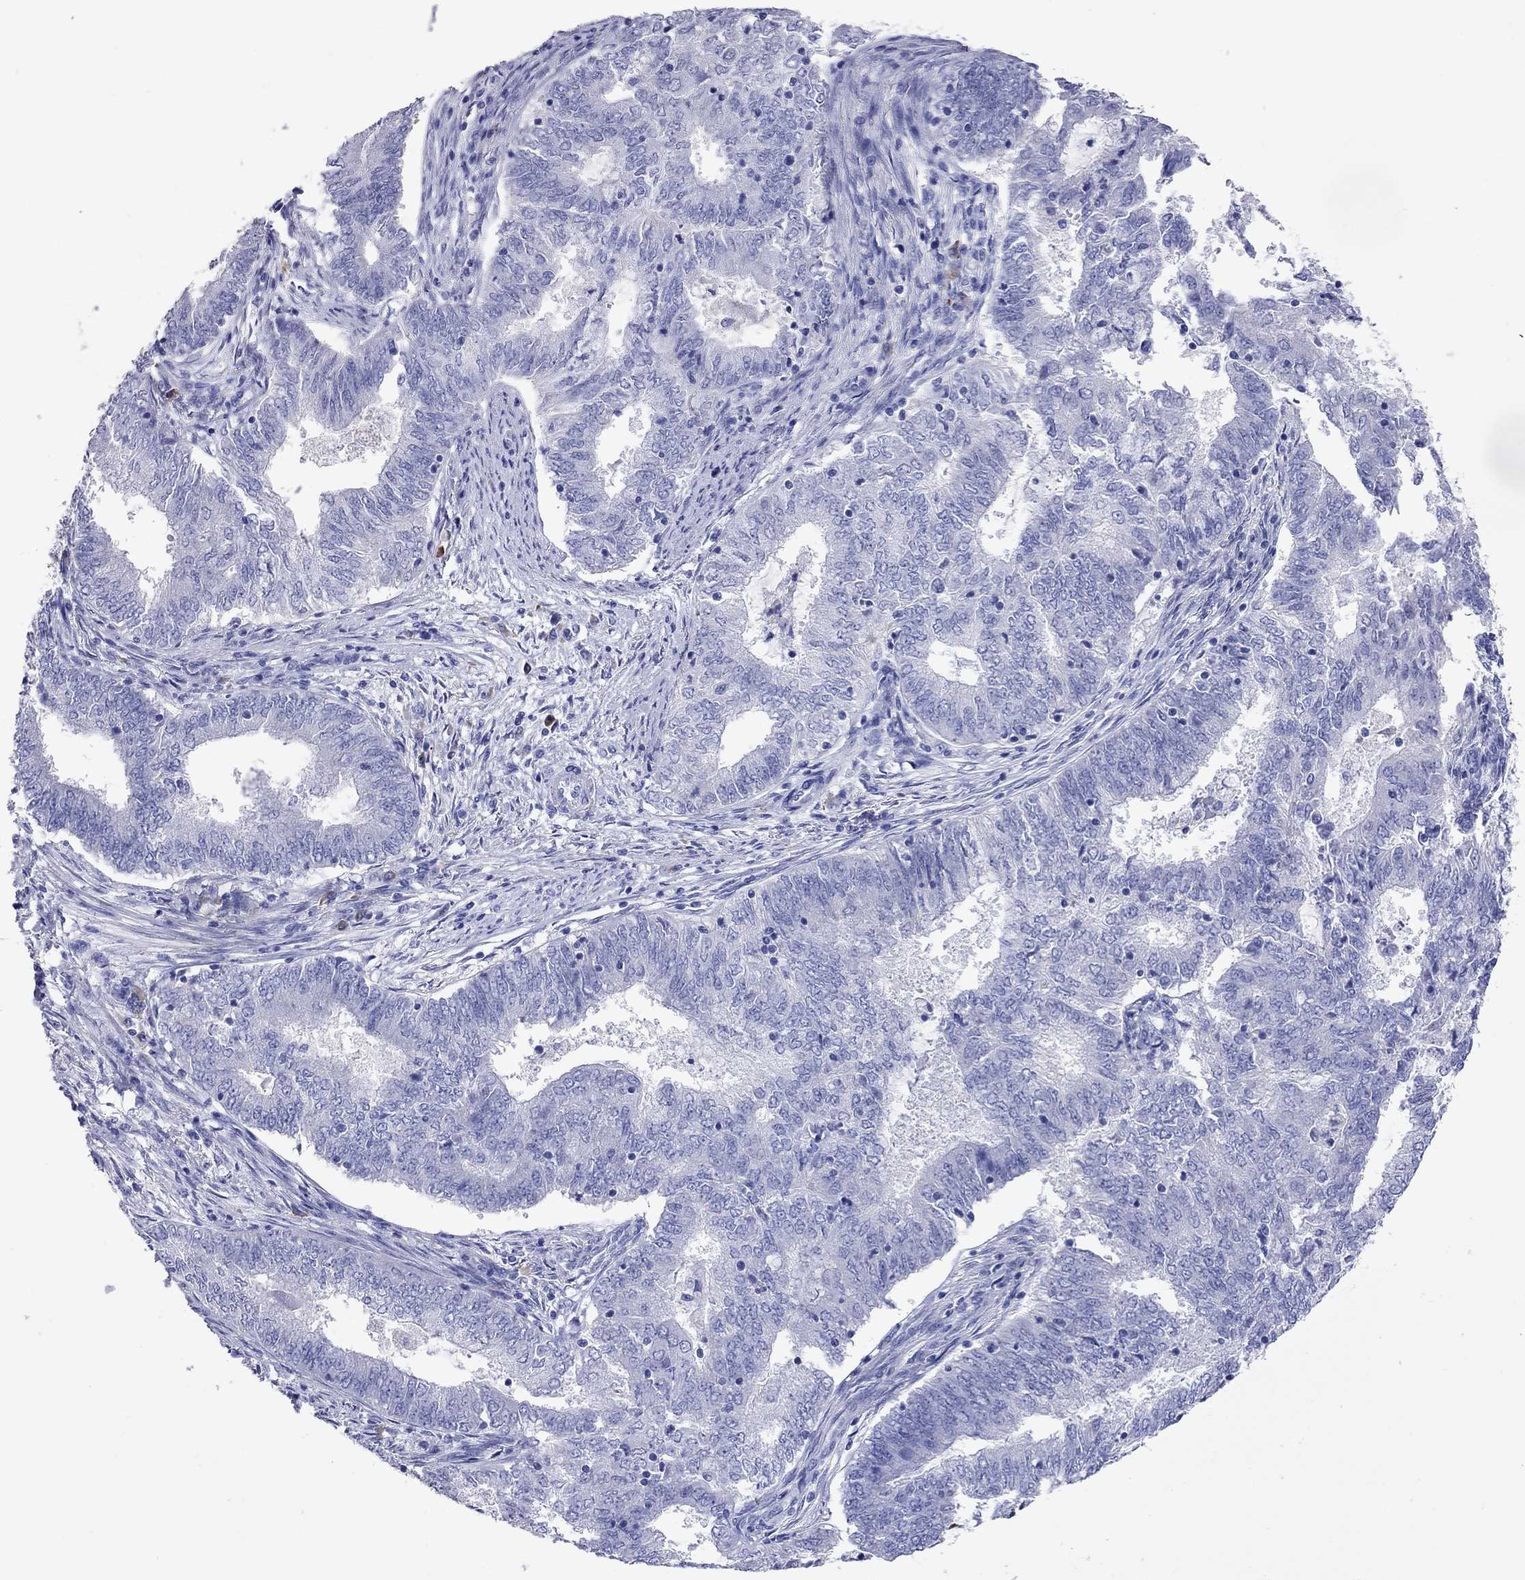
{"staining": {"intensity": "negative", "quantity": "none", "location": "none"}, "tissue": "endometrial cancer", "cell_type": "Tumor cells", "image_type": "cancer", "snomed": [{"axis": "morphology", "description": "Adenocarcinoma, NOS"}, {"axis": "topography", "description": "Endometrium"}], "caption": "Tumor cells show no significant protein expression in adenocarcinoma (endometrial).", "gene": "CALHM1", "patient": {"sex": "female", "age": 62}}